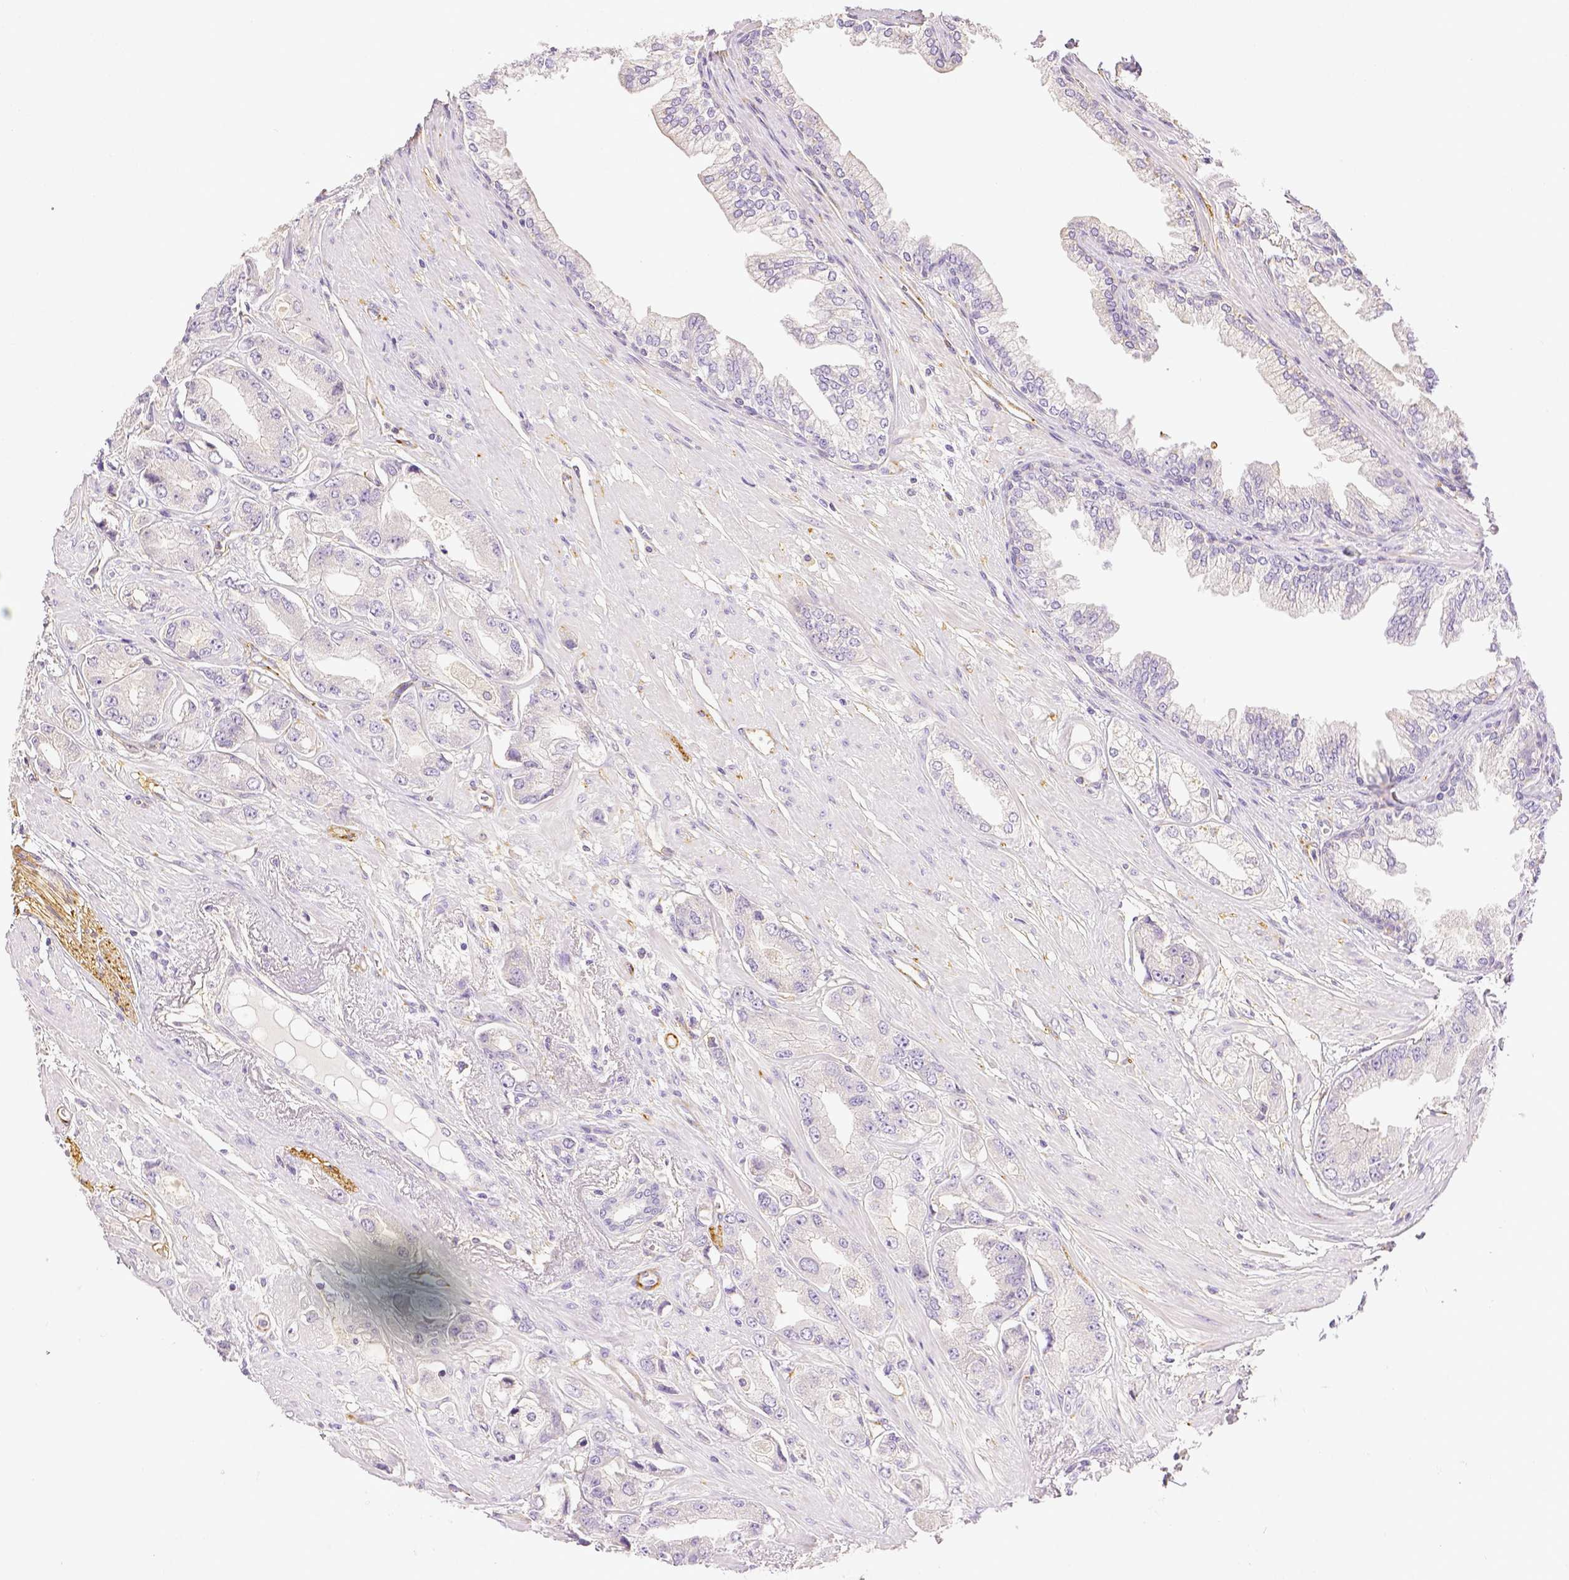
{"staining": {"intensity": "negative", "quantity": "none", "location": "none"}, "tissue": "prostate cancer", "cell_type": "Tumor cells", "image_type": "cancer", "snomed": [{"axis": "morphology", "description": "Adenocarcinoma, Low grade"}, {"axis": "topography", "description": "Prostate"}], "caption": "High magnification brightfield microscopy of prostate cancer (low-grade adenocarcinoma) stained with DAB (brown) and counterstained with hematoxylin (blue): tumor cells show no significant positivity.", "gene": "THY1", "patient": {"sex": "male", "age": 60}}